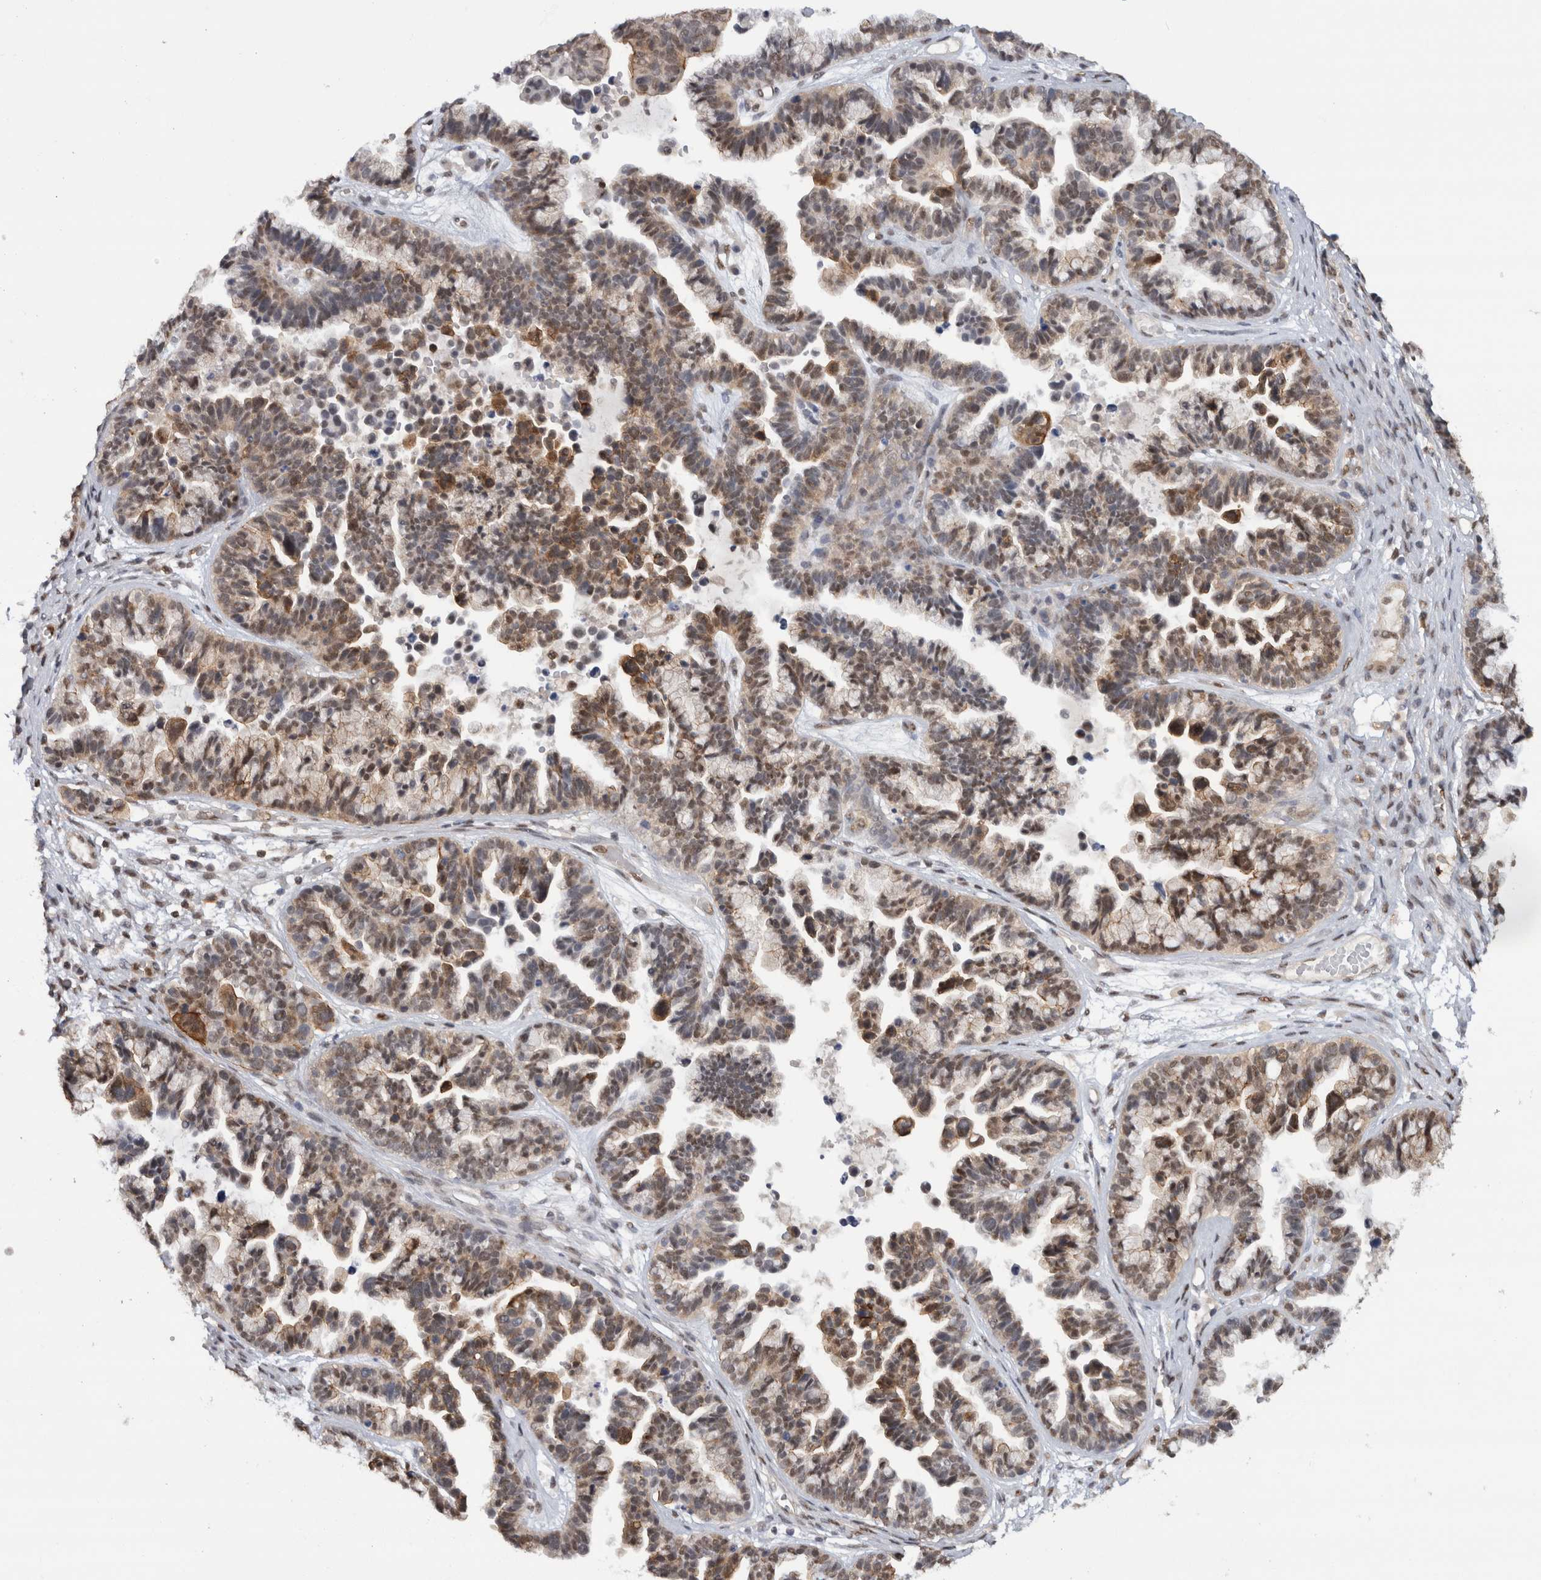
{"staining": {"intensity": "moderate", "quantity": ">75%", "location": "cytoplasmic/membranous,nuclear"}, "tissue": "ovarian cancer", "cell_type": "Tumor cells", "image_type": "cancer", "snomed": [{"axis": "morphology", "description": "Cystadenocarcinoma, serous, NOS"}, {"axis": "topography", "description": "Ovary"}], "caption": "Protein expression analysis of ovarian serous cystadenocarcinoma displays moderate cytoplasmic/membranous and nuclear expression in approximately >75% of tumor cells.", "gene": "RPS6KA2", "patient": {"sex": "female", "age": 56}}